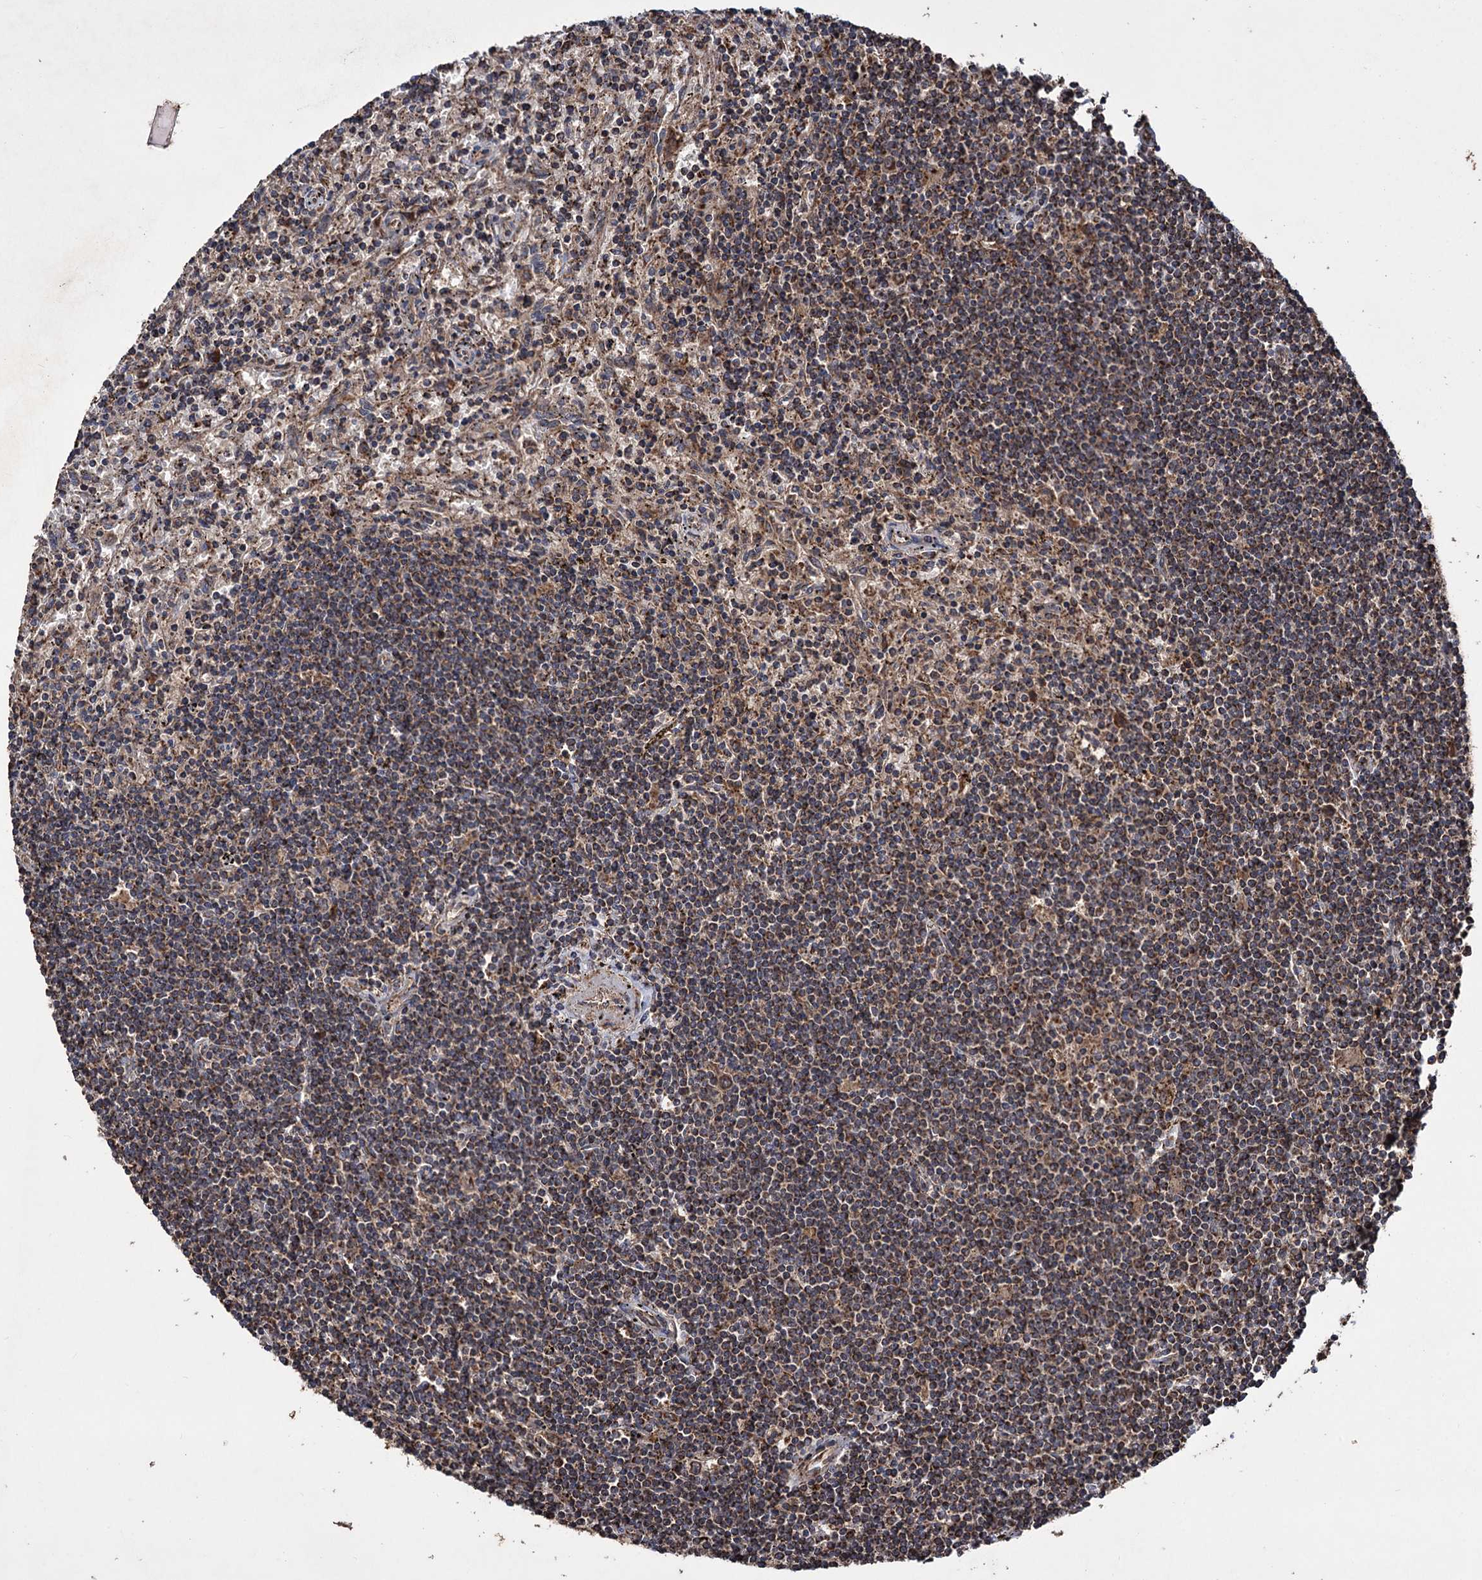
{"staining": {"intensity": "moderate", "quantity": "25%-75%", "location": "cytoplasmic/membranous"}, "tissue": "lymphoma", "cell_type": "Tumor cells", "image_type": "cancer", "snomed": [{"axis": "morphology", "description": "Malignant lymphoma, non-Hodgkin's type, Low grade"}, {"axis": "topography", "description": "Spleen"}], "caption": "Protein expression analysis of lymphoma exhibits moderate cytoplasmic/membranous staining in about 25%-75% of tumor cells.", "gene": "IPO4", "patient": {"sex": "male", "age": 76}}